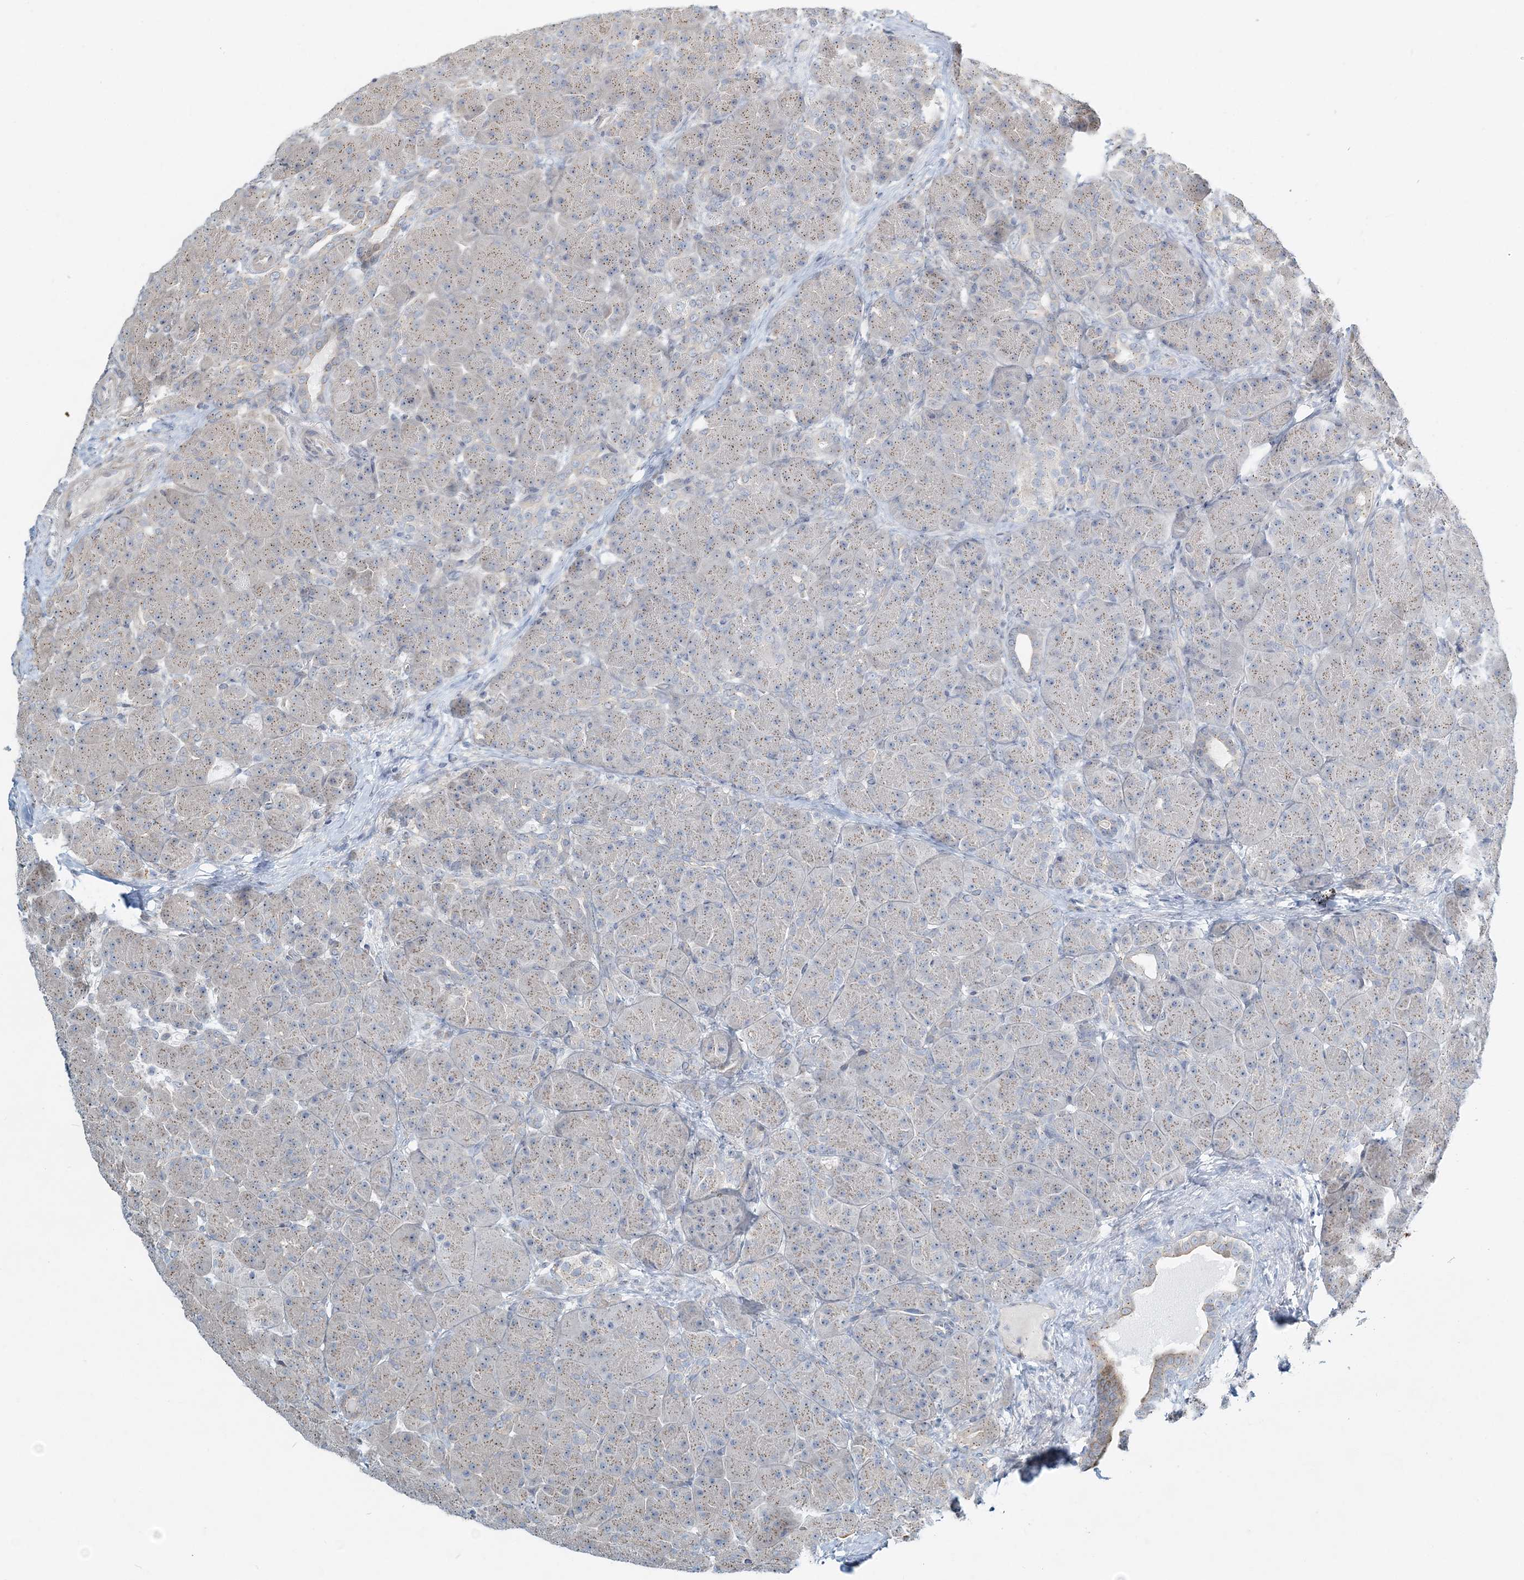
{"staining": {"intensity": "weak", "quantity": ">75%", "location": "cytoplasmic/membranous,nuclear"}, "tissue": "pancreas", "cell_type": "Exocrine glandular cells", "image_type": "normal", "snomed": [{"axis": "morphology", "description": "Normal tissue, NOS"}, {"axis": "topography", "description": "Pancreas"}], "caption": "A photomicrograph of pancreas stained for a protein reveals weak cytoplasmic/membranous,nuclear brown staining in exocrine glandular cells. The protein is shown in brown color, while the nuclei are stained blue.", "gene": "CXXC5", "patient": {"sex": "male", "age": 66}}